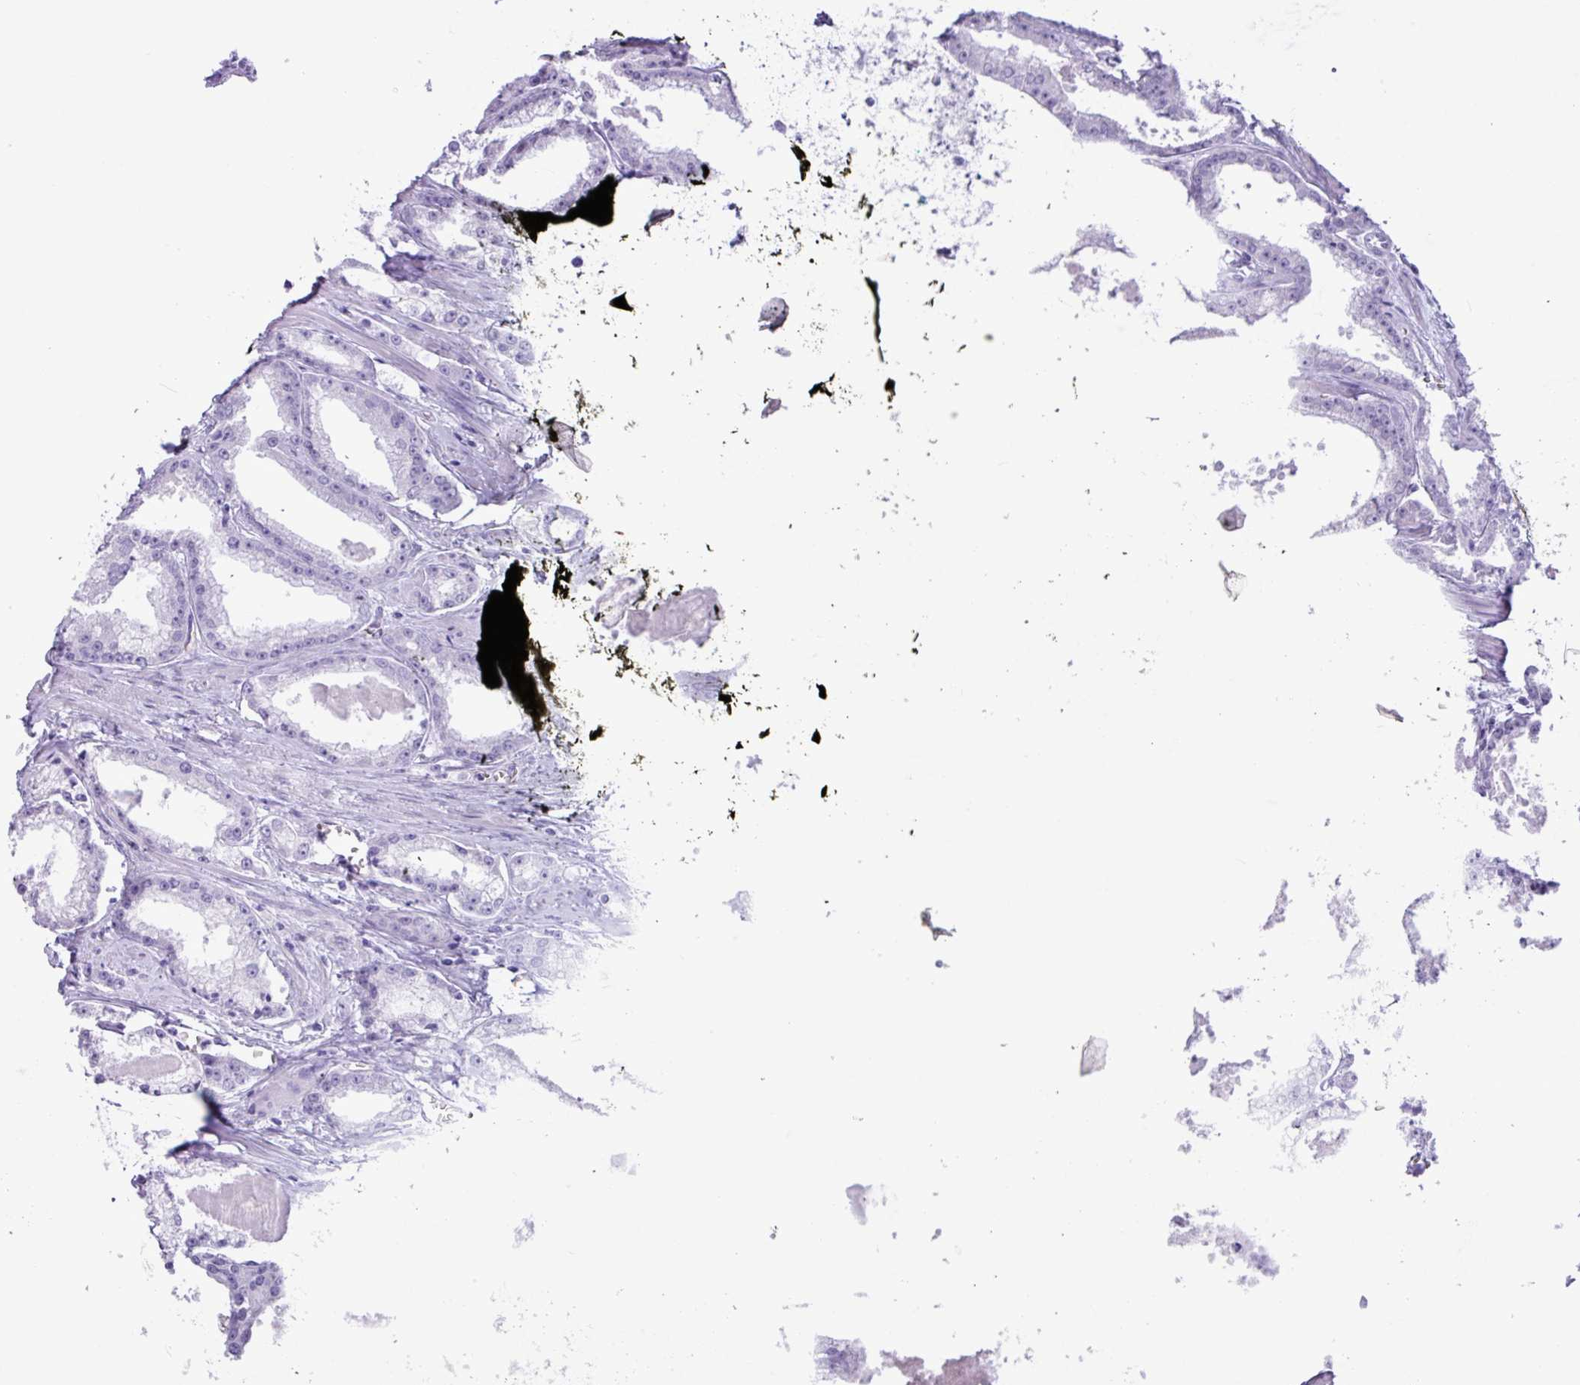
{"staining": {"intensity": "negative", "quantity": "none", "location": "none"}, "tissue": "prostate cancer", "cell_type": "Tumor cells", "image_type": "cancer", "snomed": [{"axis": "morphology", "description": "Adenocarcinoma, Low grade"}, {"axis": "topography", "description": "Prostate and seminal vesicle, NOS"}], "caption": "High power microscopy micrograph of an immunohistochemistry image of prostate cancer, revealing no significant expression in tumor cells.", "gene": "CKMT2", "patient": {"sex": "male", "age": 60}}